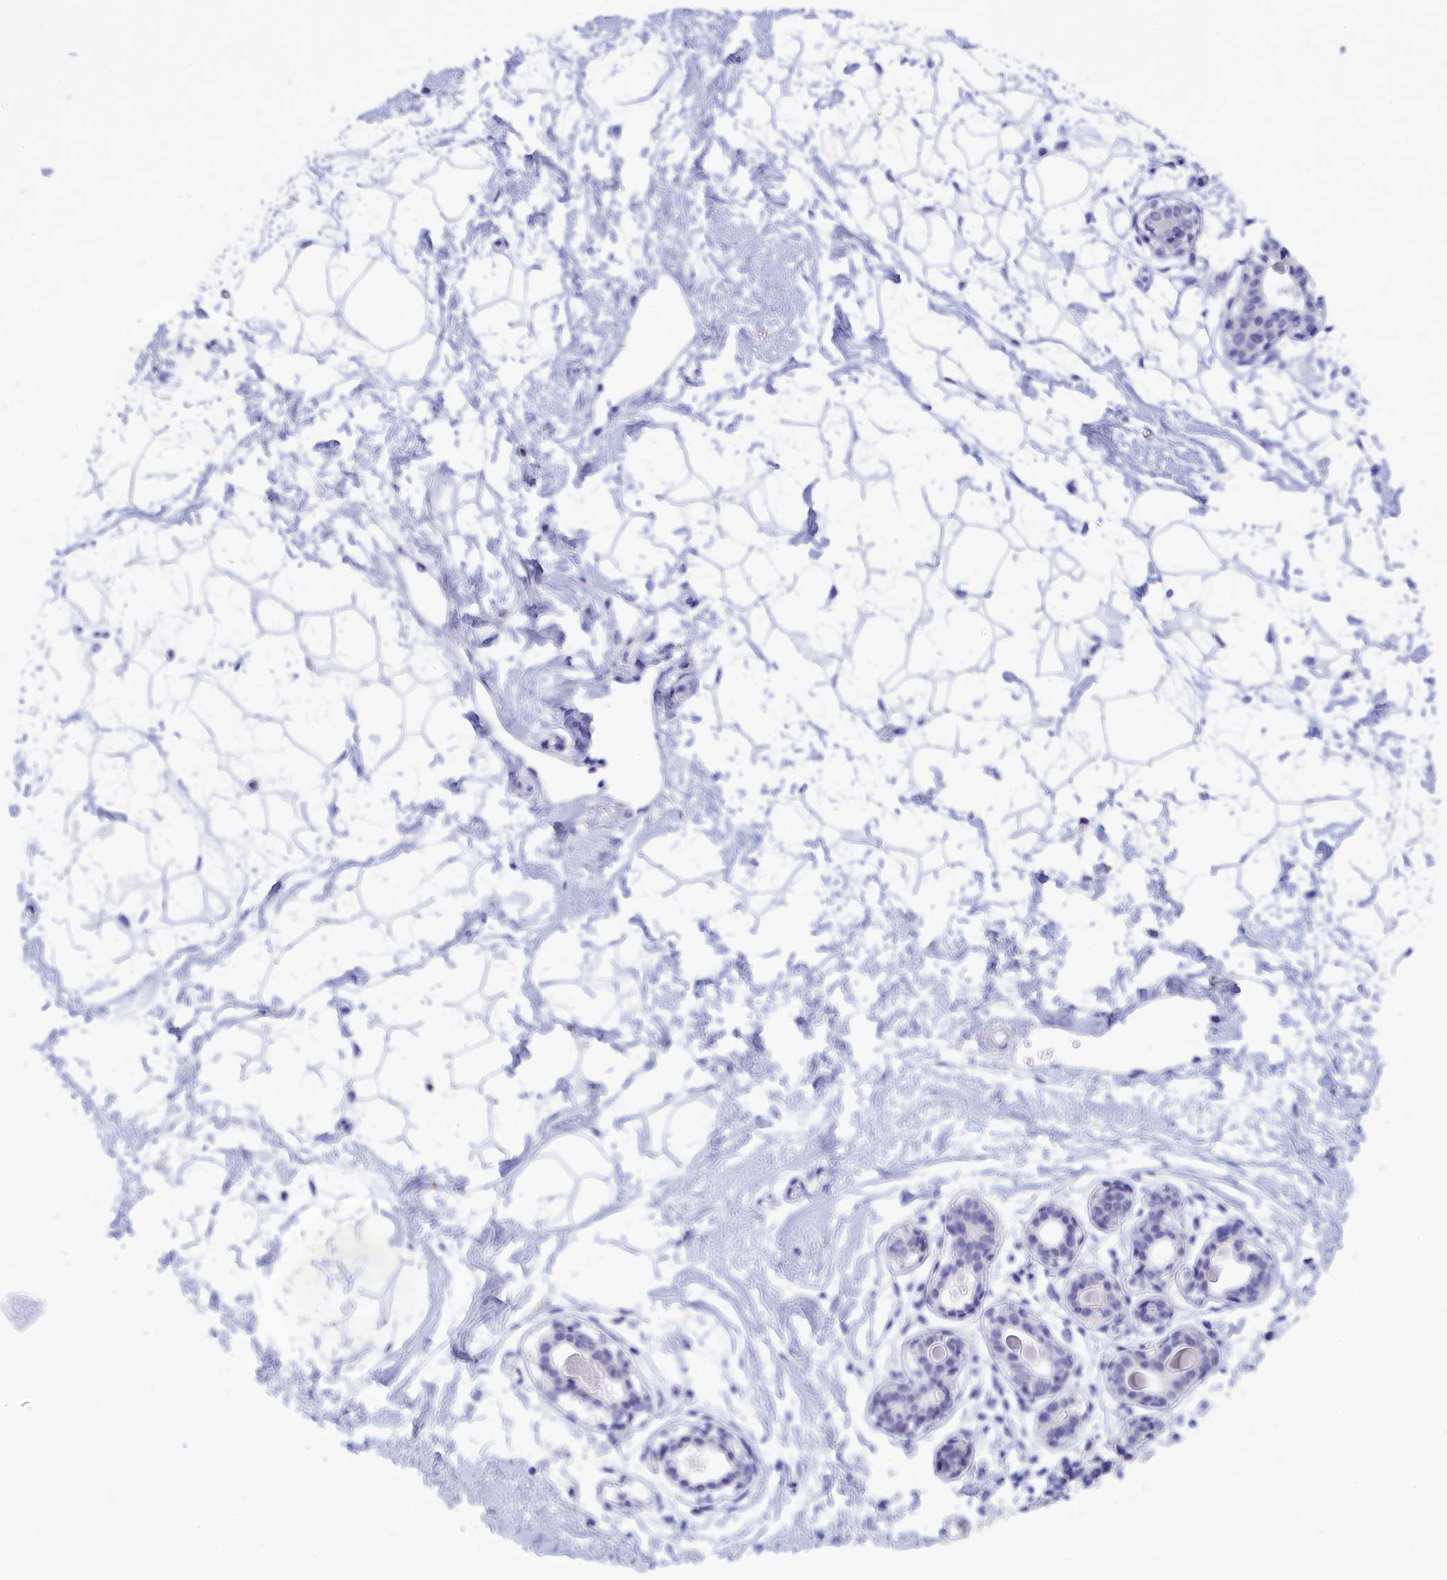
{"staining": {"intensity": "negative", "quantity": "none", "location": "none"}, "tissue": "breast", "cell_type": "Adipocytes", "image_type": "normal", "snomed": [{"axis": "morphology", "description": "Normal tissue, NOS"}, {"axis": "topography", "description": "Breast"}], "caption": "IHC histopathology image of normal human breast stained for a protein (brown), which reveals no positivity in adipocytes.", "gene": "ANKRD2", "patient": {"sex": "female", "age": 45}}